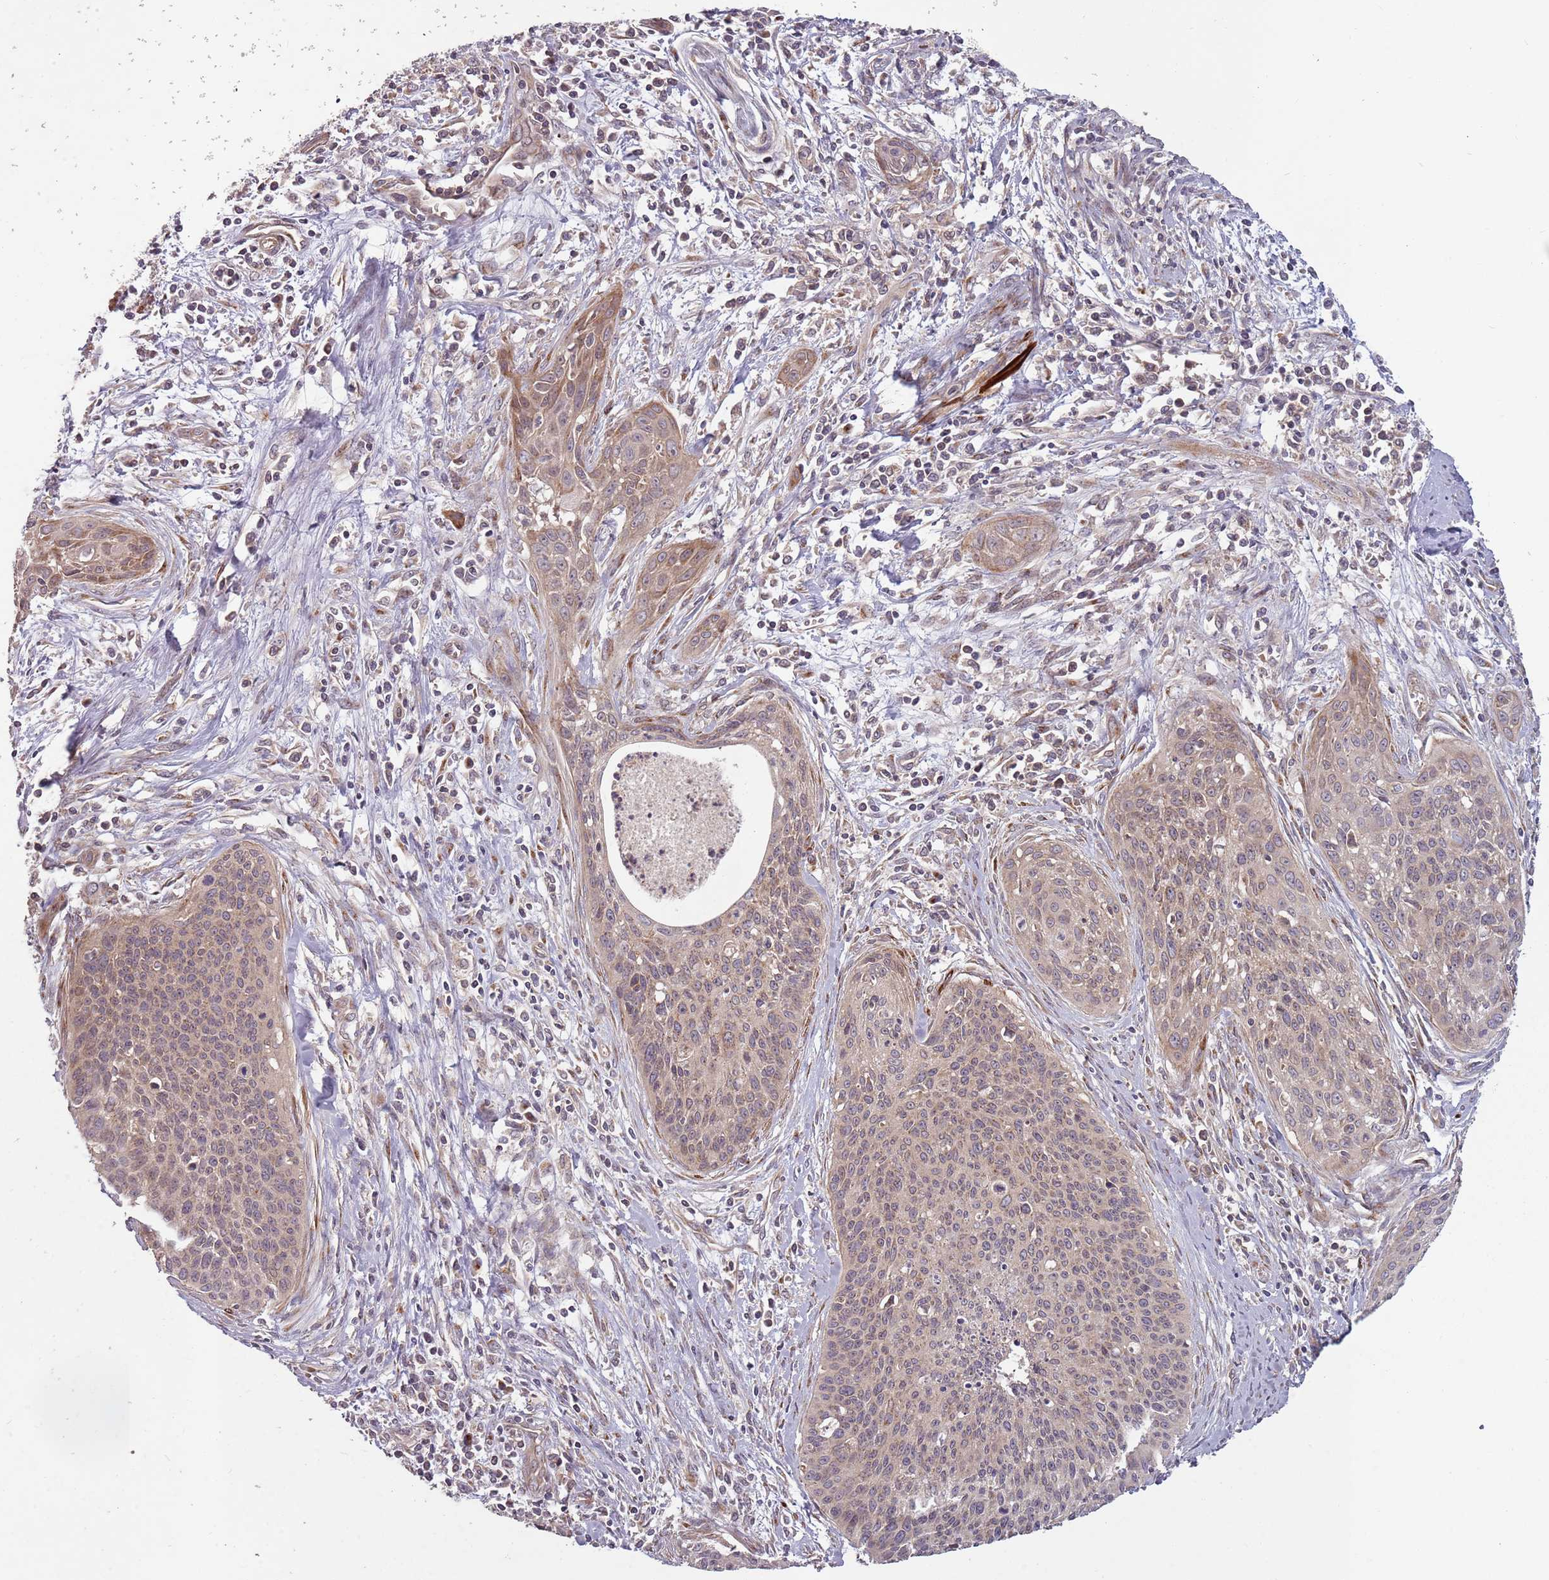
{"staining": {"intensity": "weak", "quantity": "25%-75%", "location": "cytoplasmic/membranous"}, "tissue": "cervical cancer", "cell_type": "Tumor cells", "image_type": "cancer", "snomed": [{"axis": "morphology", "description": "Squamous cell carcinoma, NOS"}, {"axis": "topography", "description": "Cervix"}], "caption": "Protein staining reveals weak cytoplasmic/membranous staining in about 25%-75% of tumor cells in cervical squamous cell carcinoma.", "gene": "PLD6", "patient": {"sex": "female", "age": 55}}